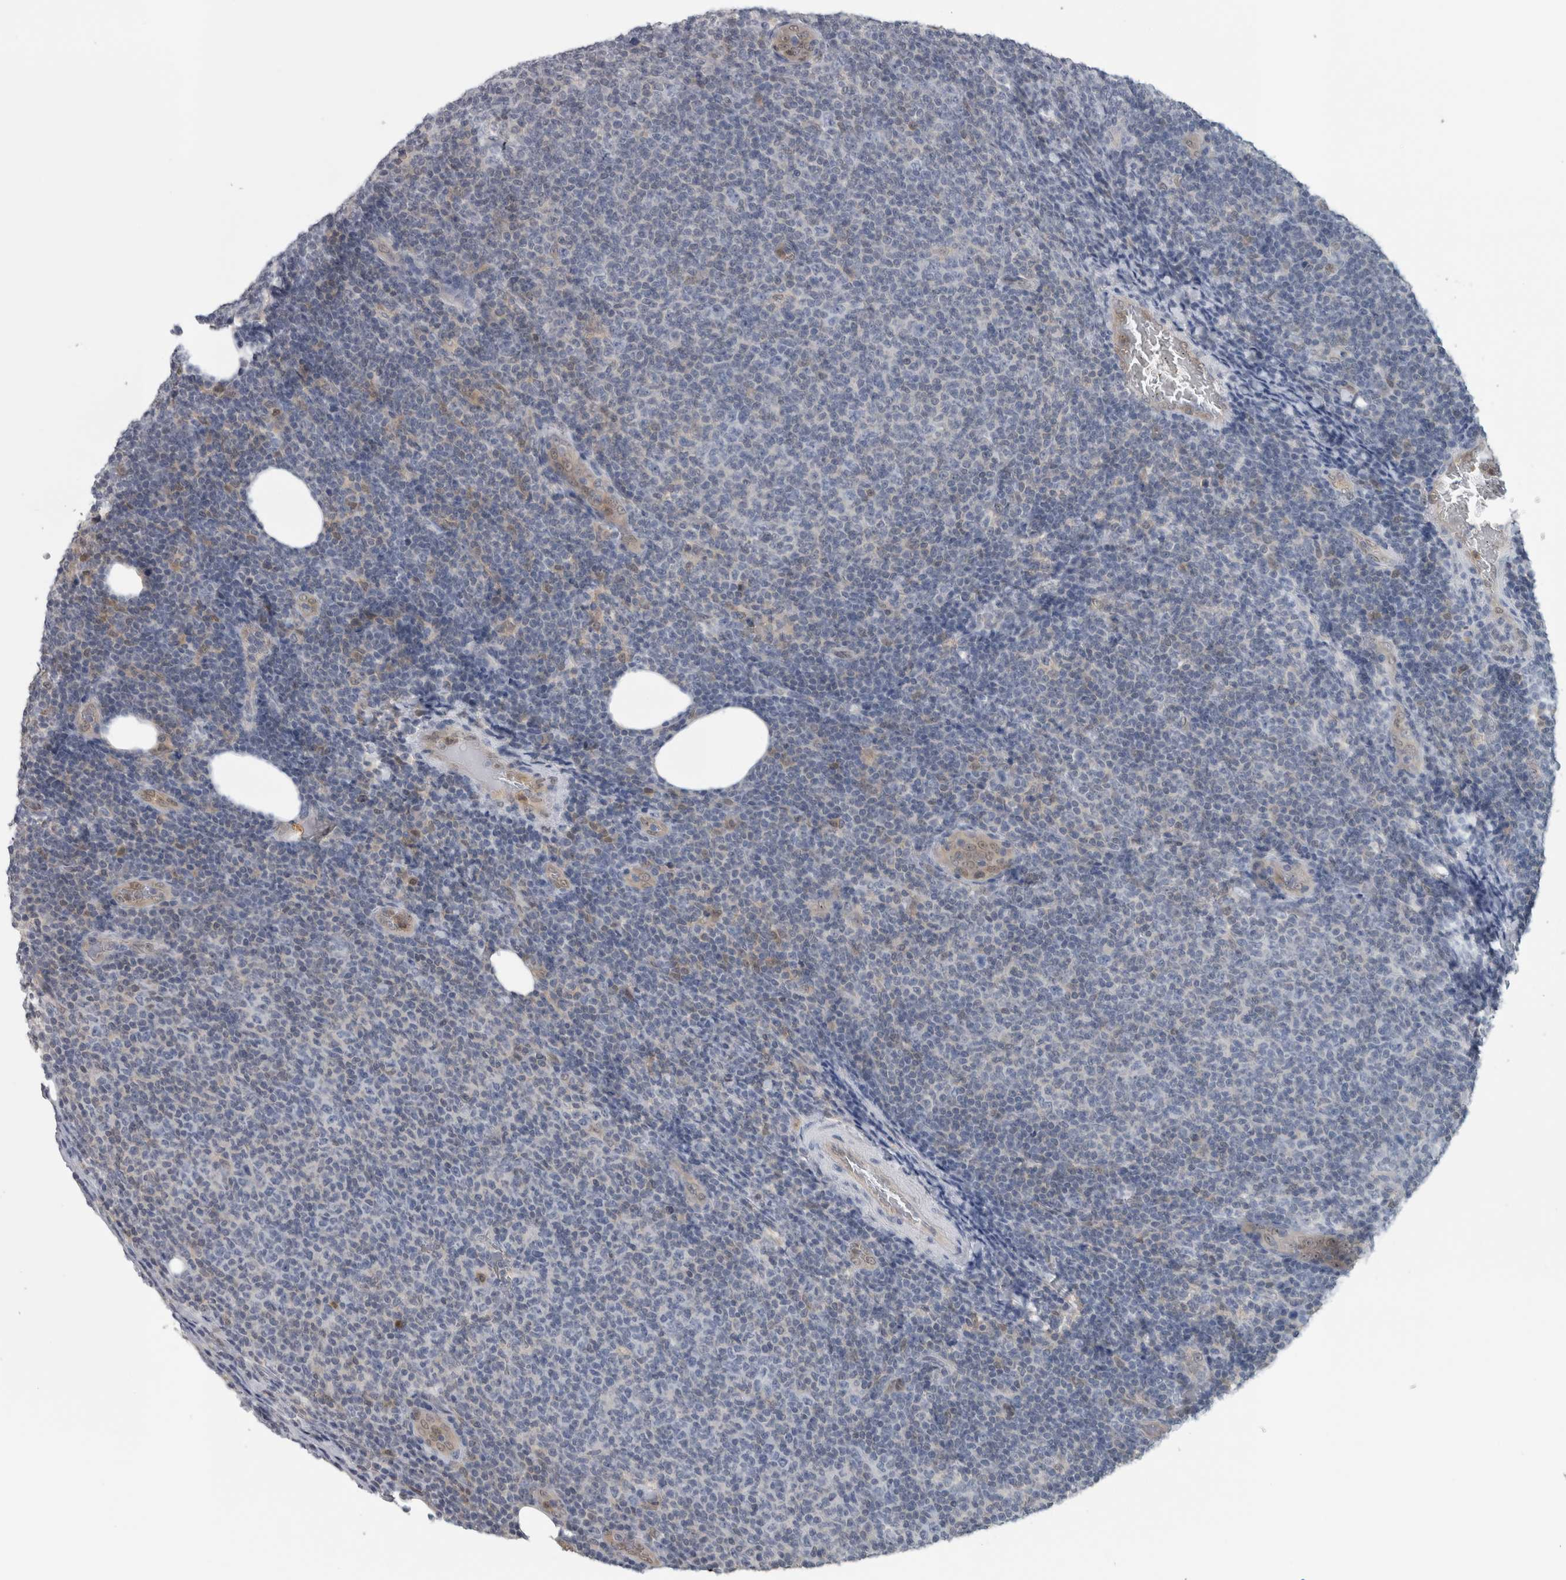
{"staining": {"intensity": "negative", "quantity": "none", "location": "none"}, "tissue": "lymphoma", "cell_type": "Tumor cells", "image_type": "cancer", "snomed": [{"axis": "morphology", "description": "Malignant lymphoma, non-Hodgkin's type, Low grade"}, {"axis": "topography", "description": "Lymph node"}], "caption": "An immunohistochemistry (IHC) histopathology image of lymphoma is shown. There is no staining in tumor cells of lymphoma. (Brightfield microscopy of DAB immunohistochemistry (IHC) at high magnification).", "gene": "NAPRT", "patient": {"sex": "male", "age": 66}}